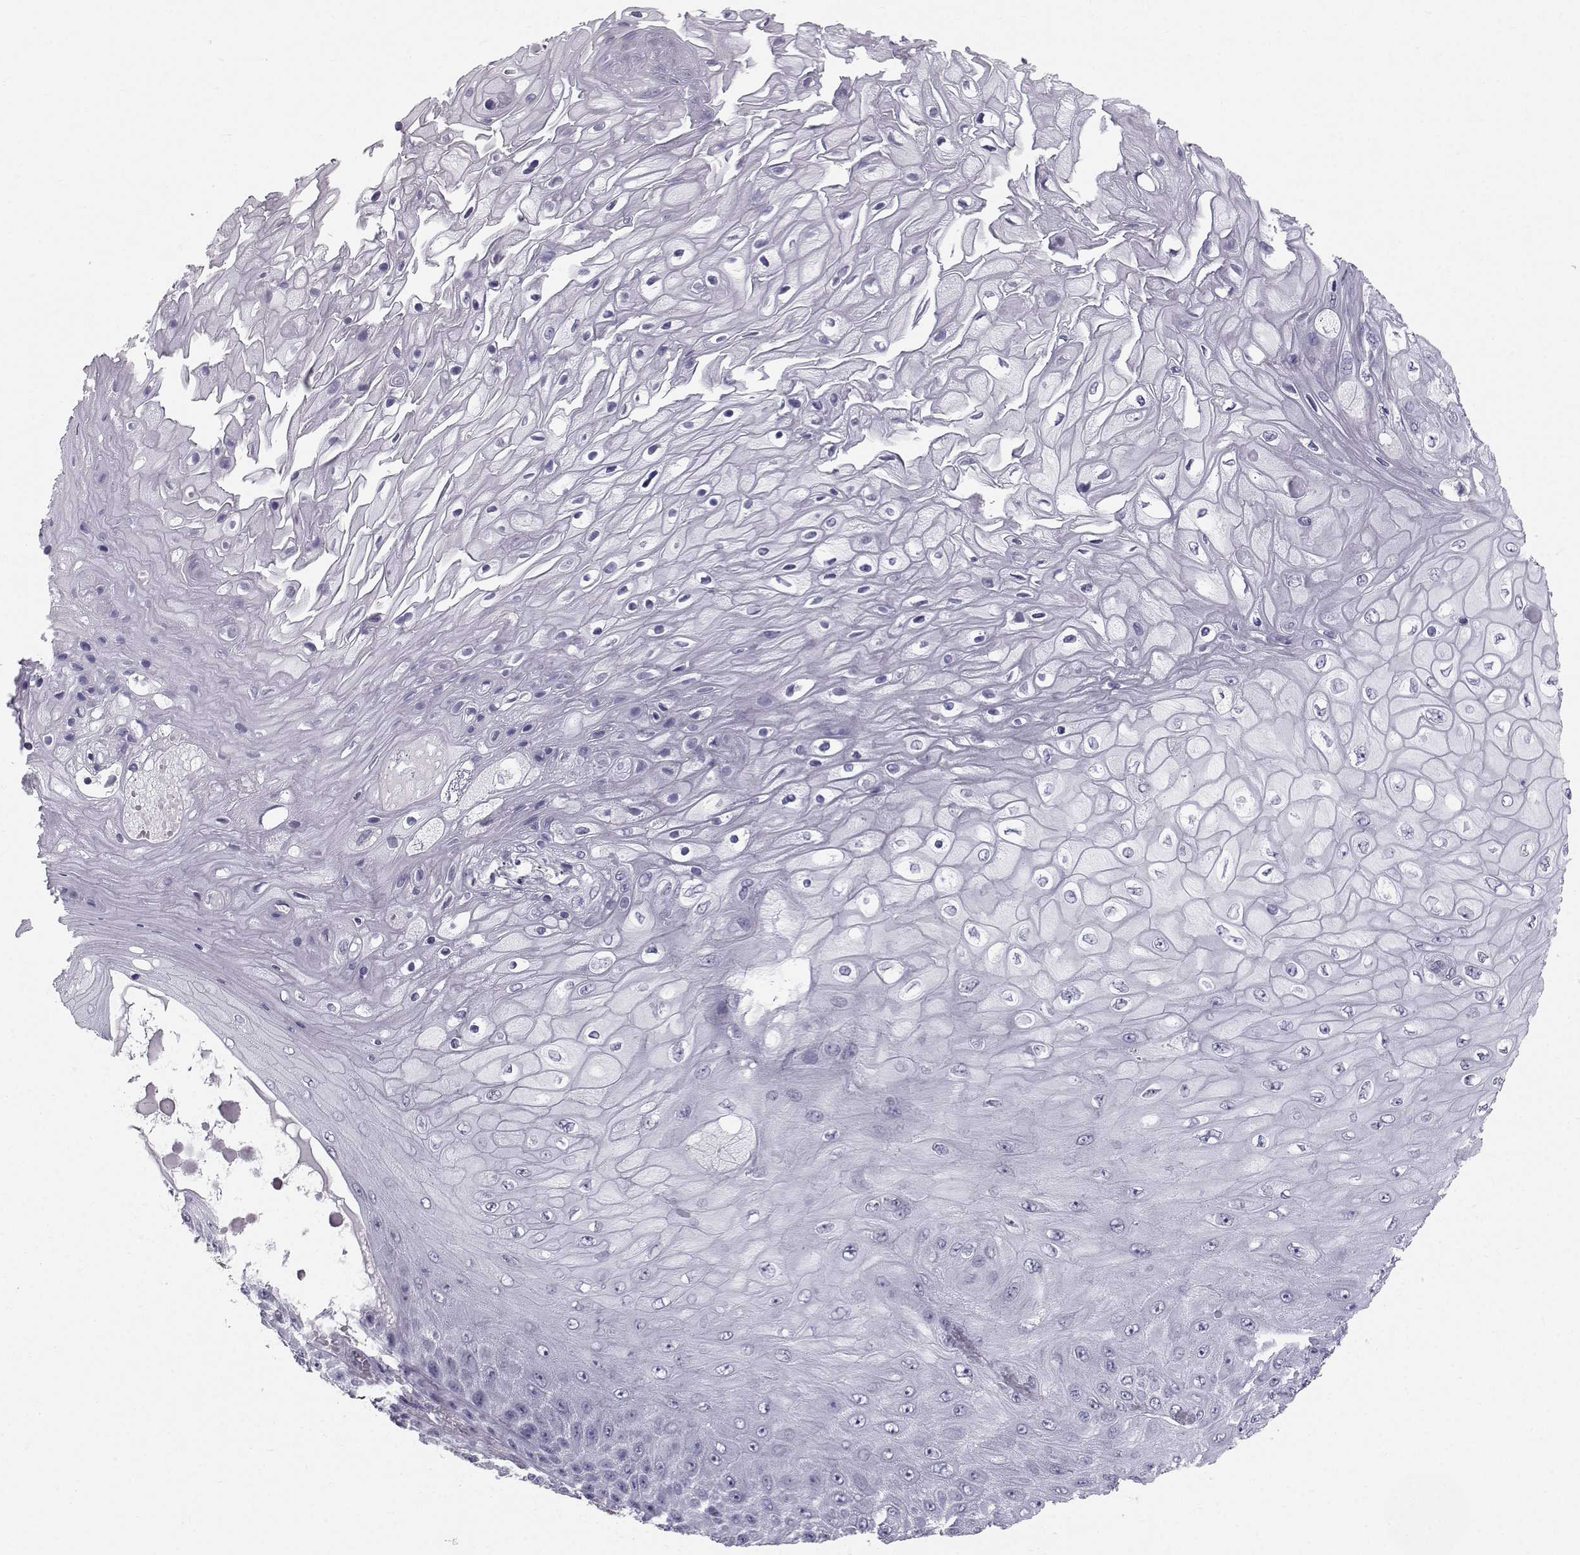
{"staining": {"intensity": "negative", "quantity": "none", "location": "none"}, "tissue": "skin cancer", "cell_type": "Tumor cells", "image_type": "cancer", "snomed": [{"axis": "morphology", "description": "Squamous cell carcinoma, NOS"}, {"axis": "topography", "description": "Skin"}], "caption": "A histopathology image of skin cancer stained for a protein demonstrates no brown staining in tumor cells. Nuclei are stained in blue.", "gene": "SPDYE4", "patient": {"sex": "male", "age": 62}}